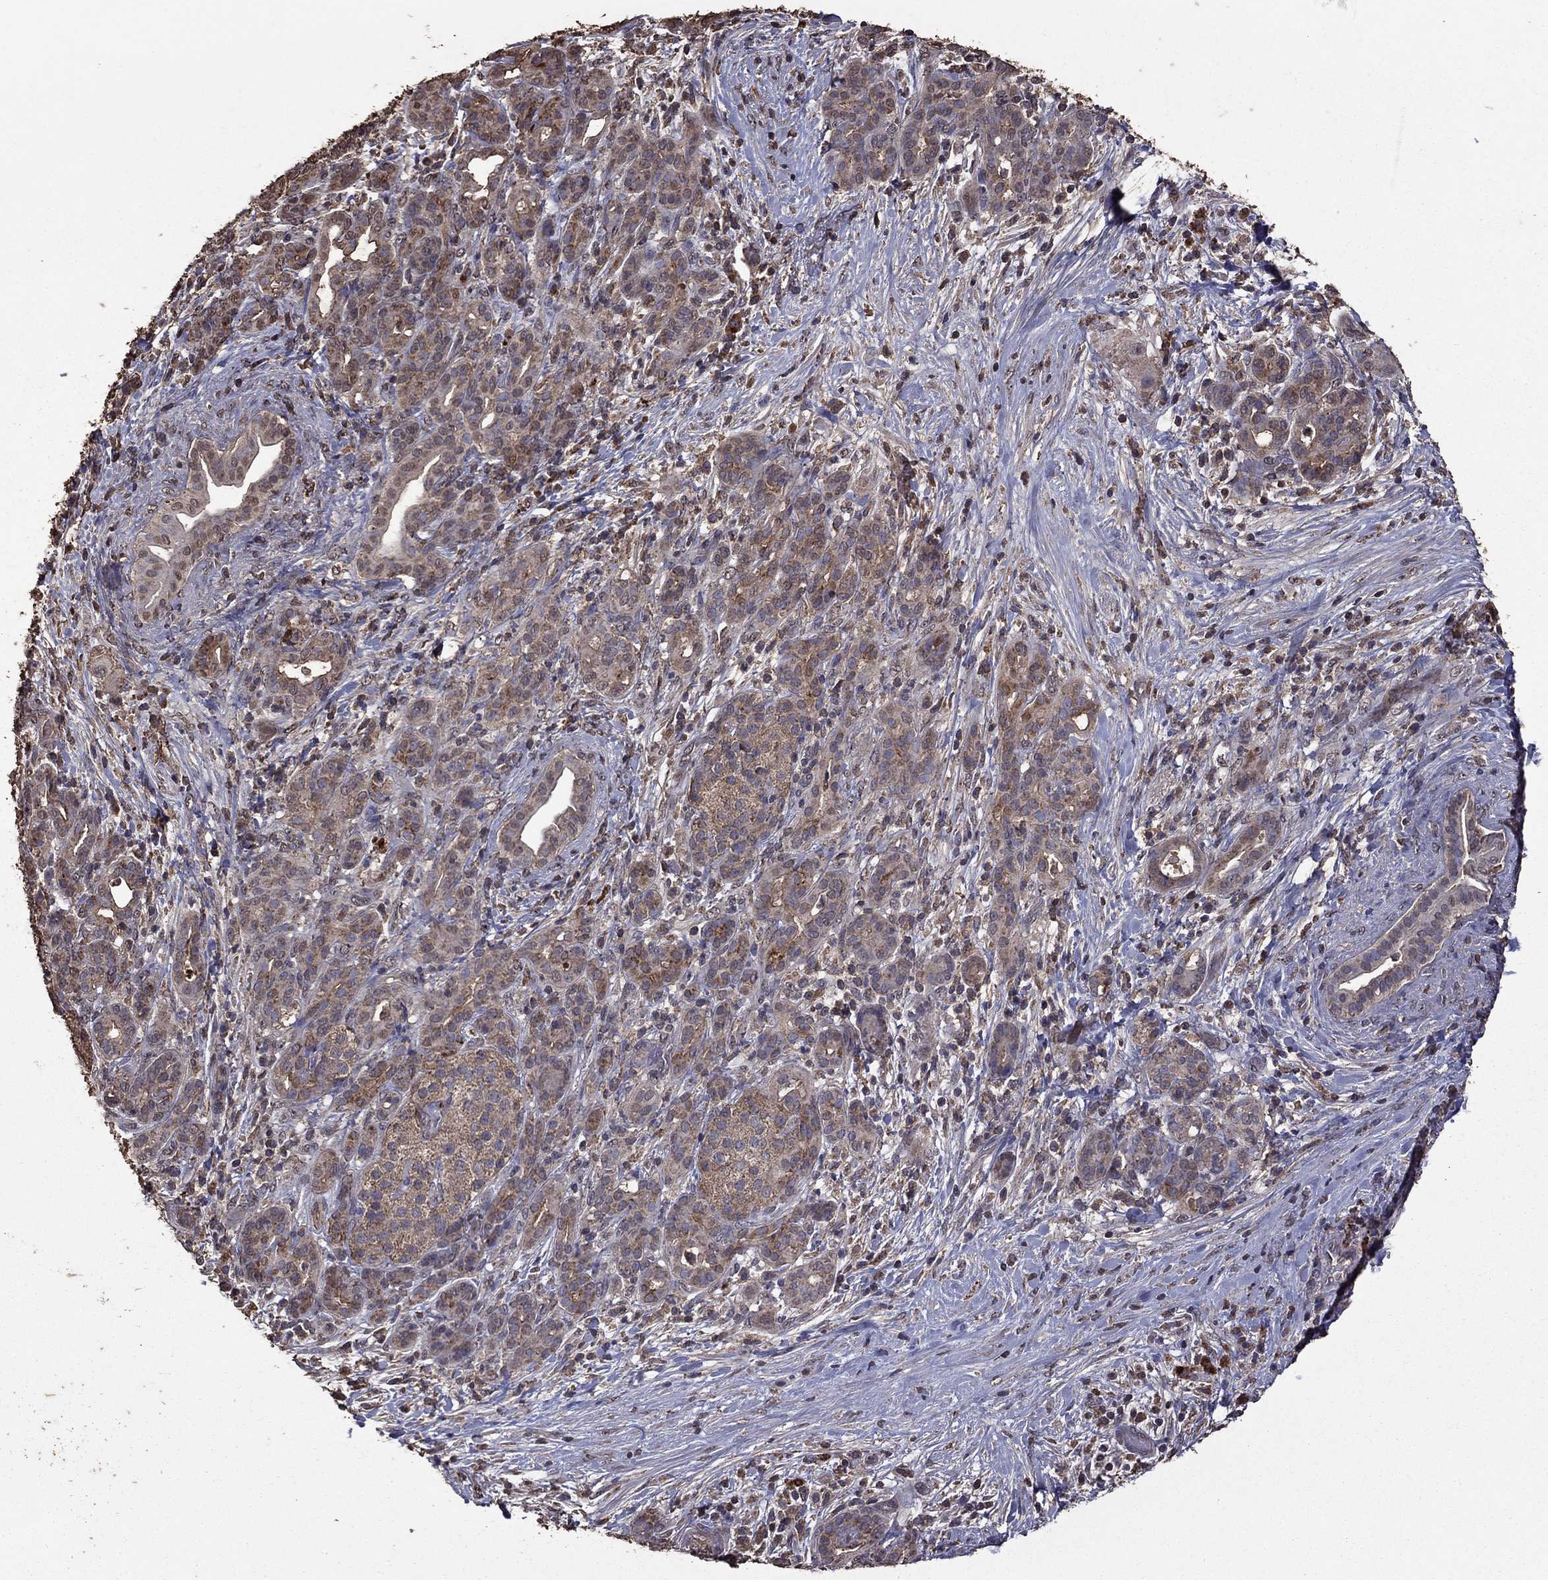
{"staining": {"intensity": "weak", "quantity": "25%-75%", "location": "cytoplasmic/membranous"}, "tissue": "pancreatic cancer", "cell_type": "Tumor cells", "image_type": "cancer", "snomed": [{"axis": "morphology", "description": "Adenocarcinoma, NOS"}, {"axis": "topography", "description": "Pancreas"}], "caption": "This is a histology image of IHC staining of pancreatic cancer (adenocarcinoma), which shows weak staining in the cytoplasmic/membranous of tumor cells.", "gene": "SERPINA5", "patient": {"sex": "male", "age": 44}}